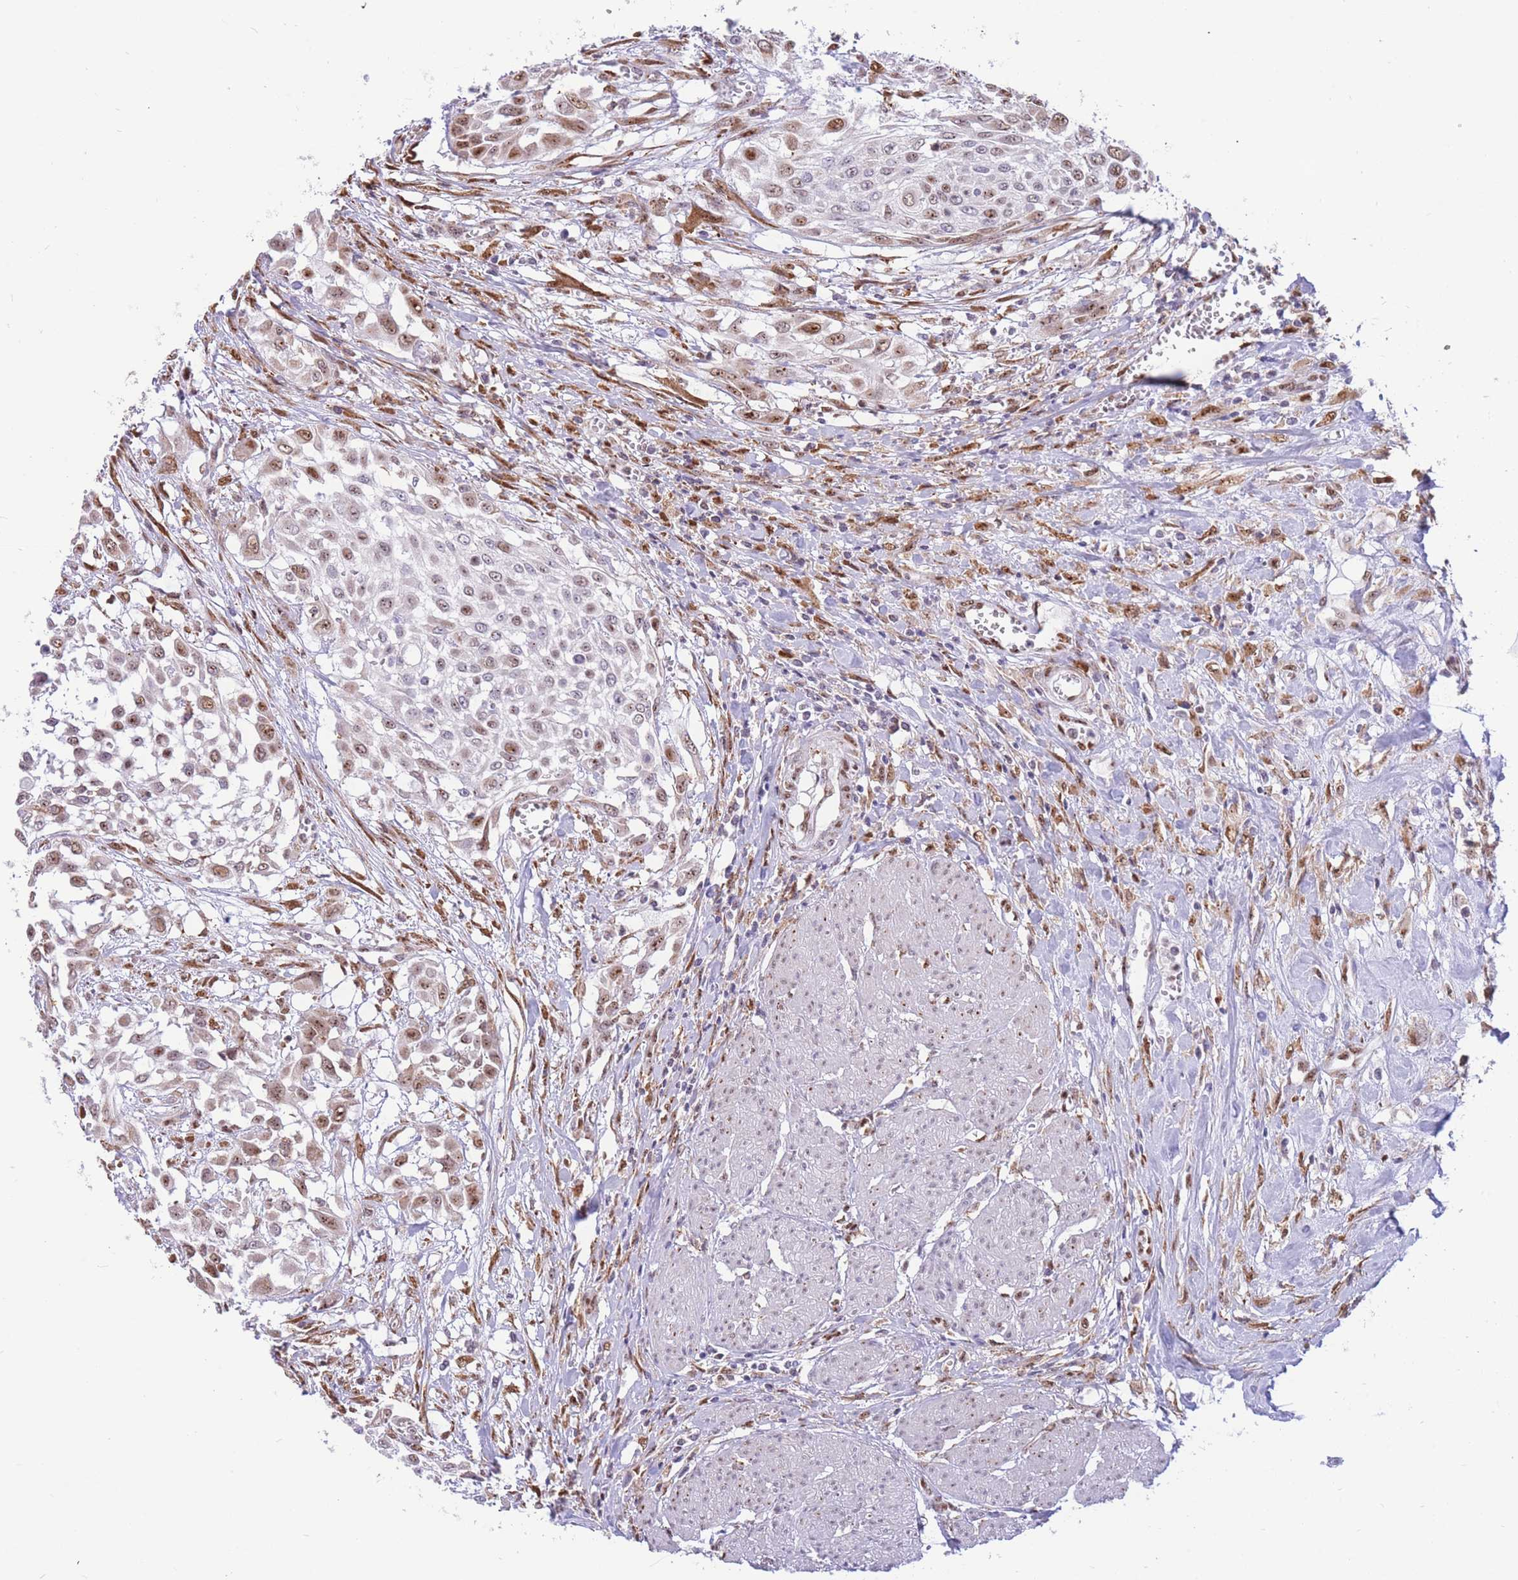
{"staining": {"intensity": "weak", "quantity": ">75%", "location": "nuclear"}, "tissue": "urothelial cancer", "cell_type": "Tumor cells", "image_type": "cancer", "snomed": [{"axis": "morphology", "description": "Urothelial carcinoma, High grade"}, {"axis": "topography", "description": "Urinary bladder"}], "caption": "Immunohistochemistry staining of urothelial cancer, which displays low levels of weak nuclear staining in about >75% of tumor cells indicating weak nuclear protein expression. The staining was performed using DAB (3,3'-diaminobenzidine) (brown) for protein detection and nuclei were counterstained in hematoxylin (blue).", "gene": "FAM153A", "patient": {"sex": "male", "age": 57}}